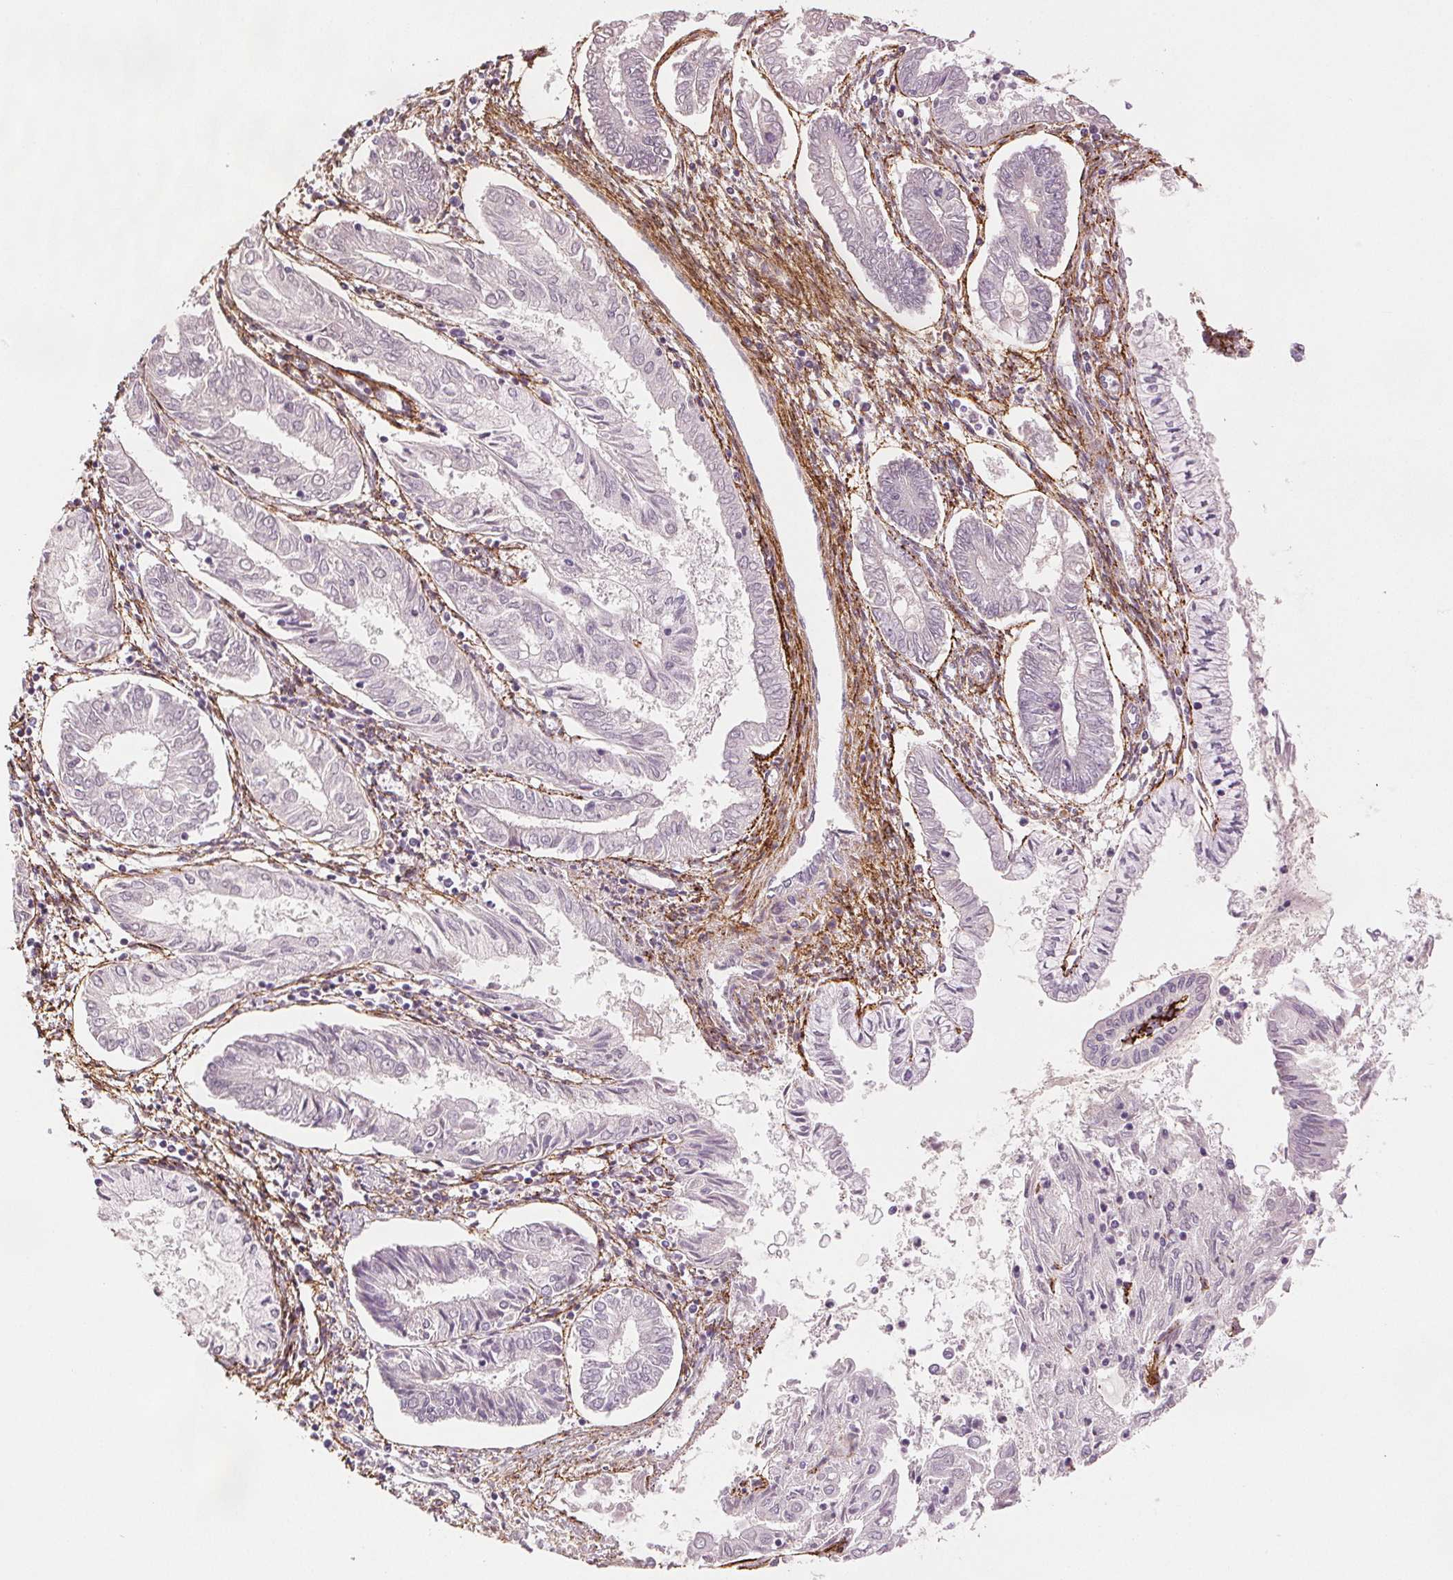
{"staining": {"intensity": "negative", "quantity": "none", "location": "none"}, "tissue": "endometrial cancer", "cell_type": "Tumor cells", "image_type": "cancer", "snomed": [{"axis": "morphology", "description": "Adenocarcinoma, NOS"}, {"axis": "topography", "description": "Endometrium"}], "caption": "Immunohistochemistry (IHC) of human endometrial adenocarcinoma shows no positivity in tumor cells.", "gene": "FBN1", "patient": {"sex": "female", "age": 68}}